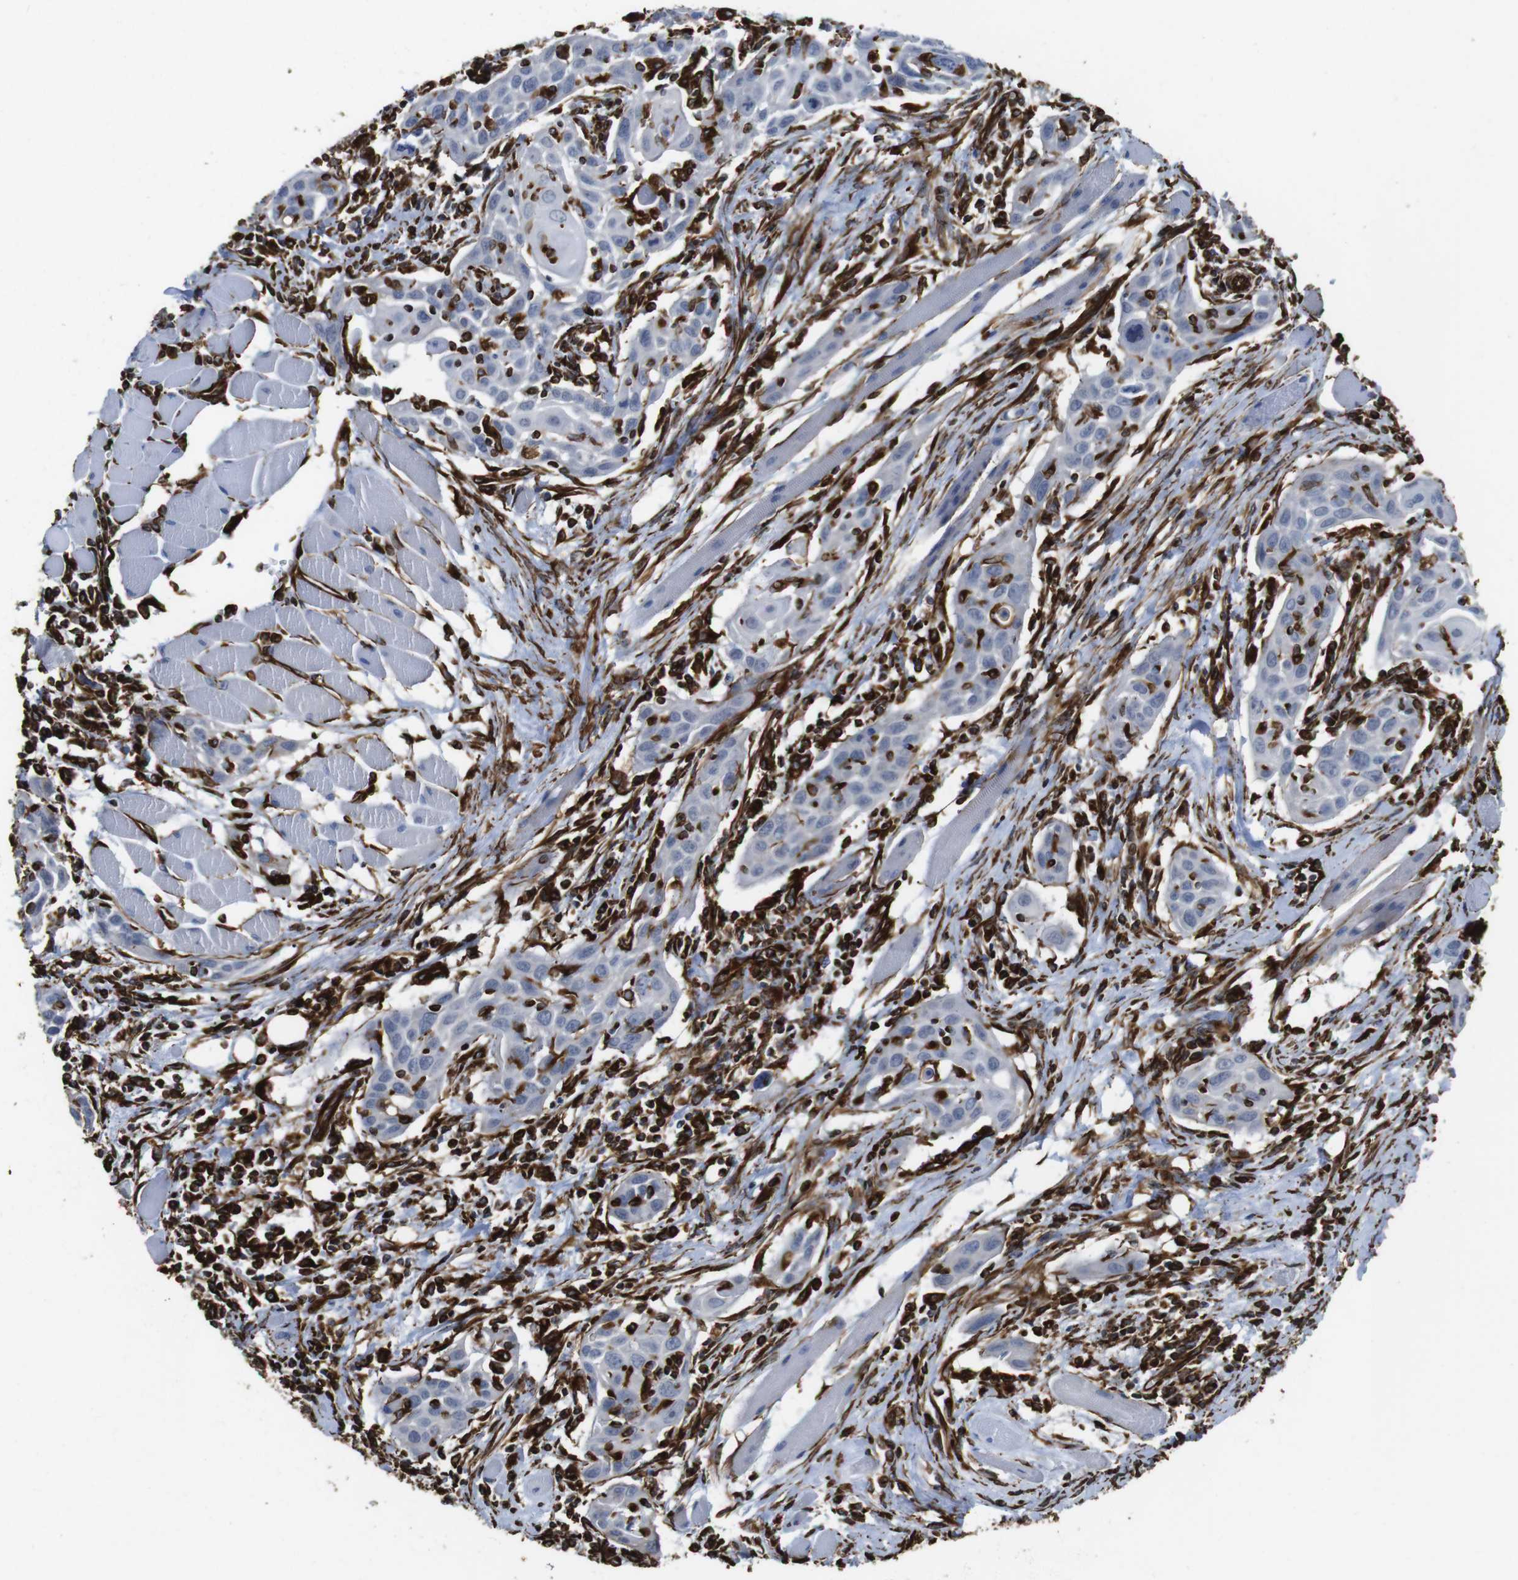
{"staining": {"intensity": "negative", "quantity": "none", "location": "none"}, "tissue": "head and neck cancer", "cell_type": "Tumor cells", "image_type": "cancer", "snomed": [{"axis": "morphology", "description": "Squamous cell carcinoma, NOS"}, {"axis": "topography", "description": "Oral tissue"}, {"axis": "topography", "description": "Head-Neck"}], "caption": "Image shows no protein staining in tumor cells of head and neck cancer tissue.", "gene": "RALGPS1", "patient": {"sex": "female", "age": 50}}